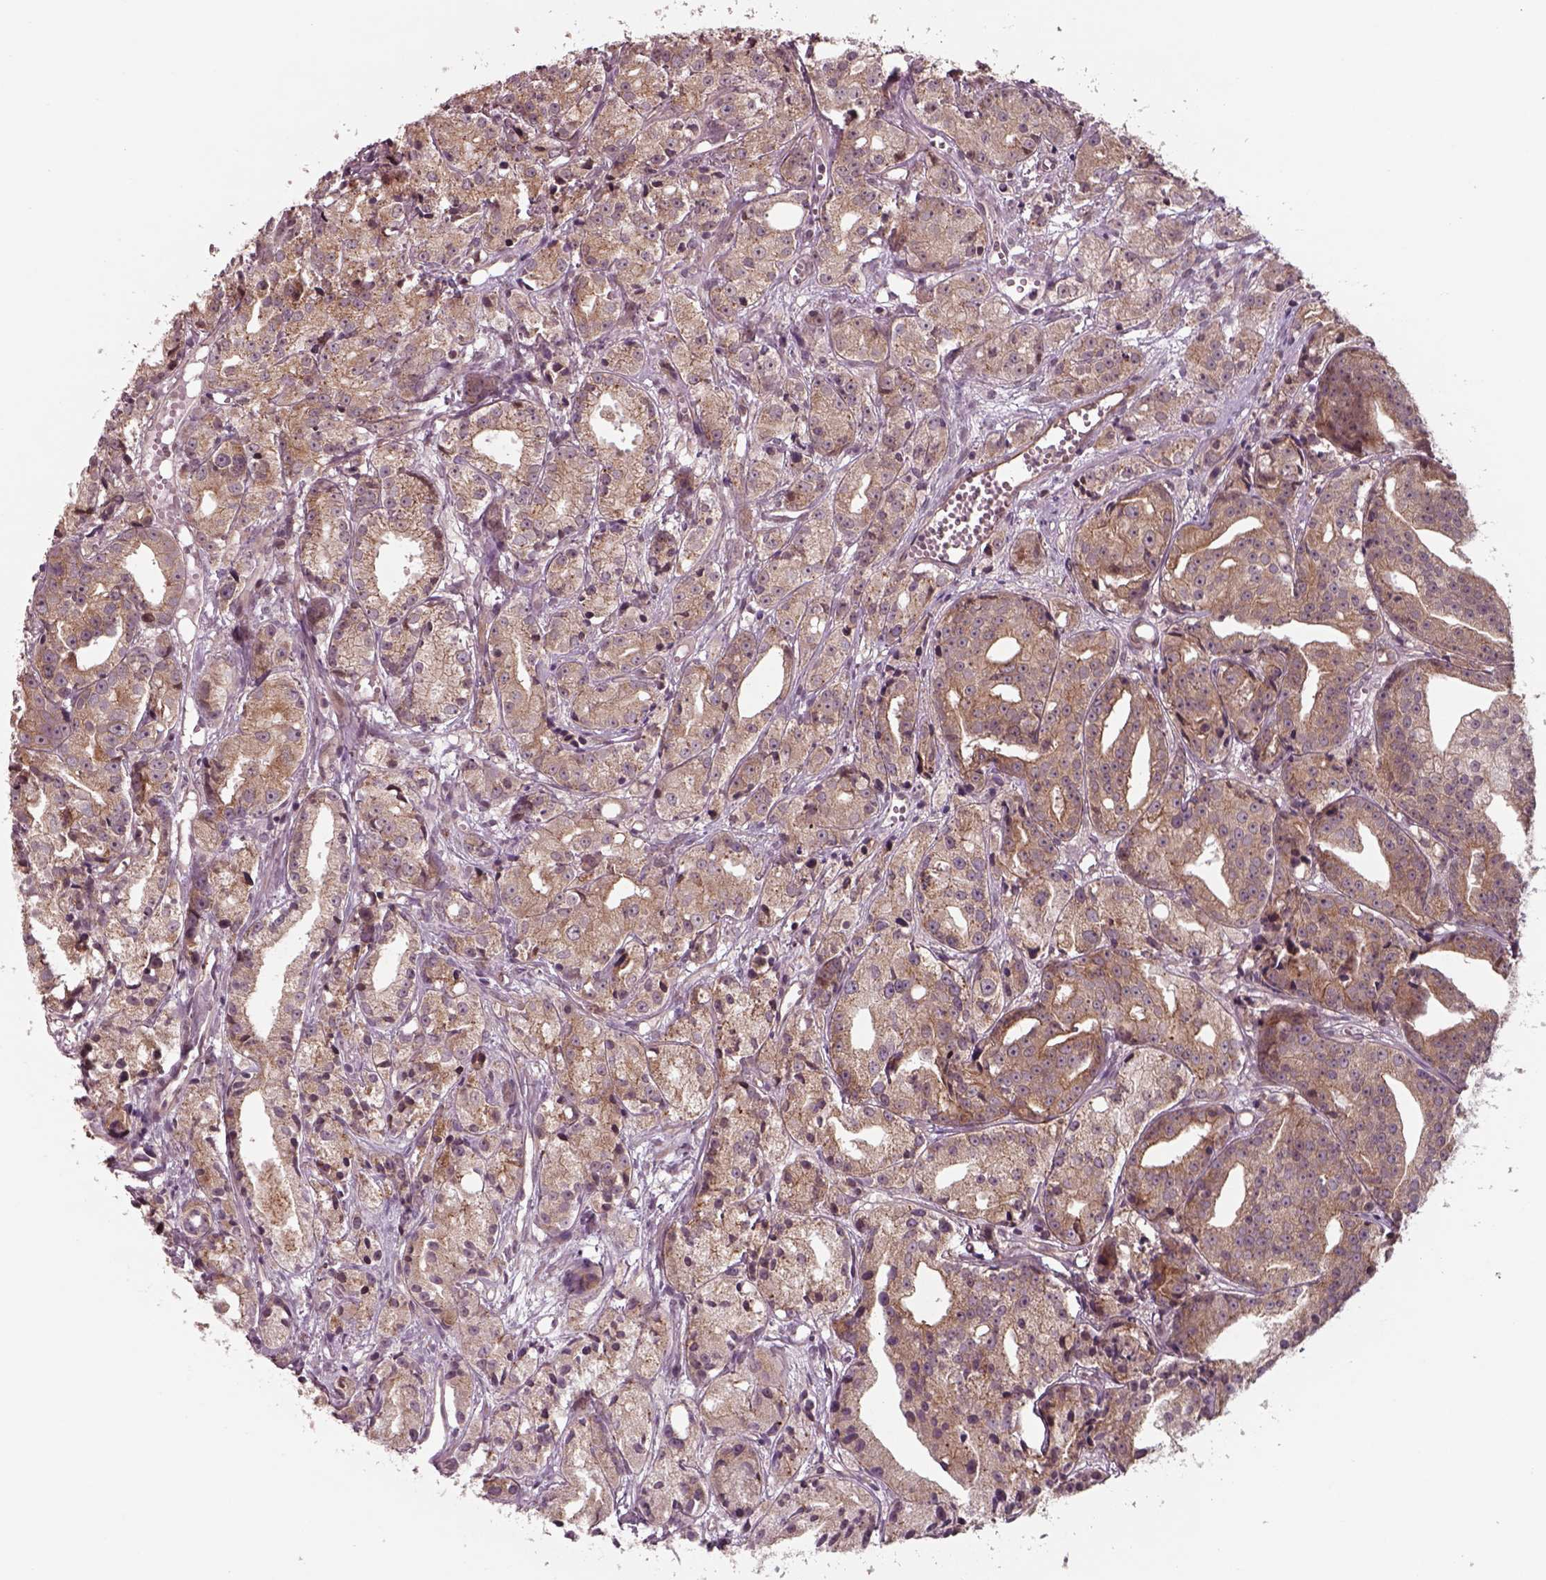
{"staining": {"intensity": "weak", "quantity": ">75%", "location": "cytoplasmic/membranous"}, "tissue": "prostate cancer", "cell_type": "Tumor cells", "image_type": "cancer", "snomed": [{"axis": "morphology", "description": "Adenocarcinoma, Medium grade"}, {"axis": "topography", "description": "Prostate"}], "caption": "Protein staining of prostate cancer (medium-grade adenocarcinoma) tissue exhibits weak cytoplasmic/membranous staining in approximately >75% of tumor cells. (DAB (3,3'-diaminobenzidine) = brown stain, brightfield microscopy at high magnification).", "gene": "CHMP3", "patient": {"sex": "male", "age": 74}}